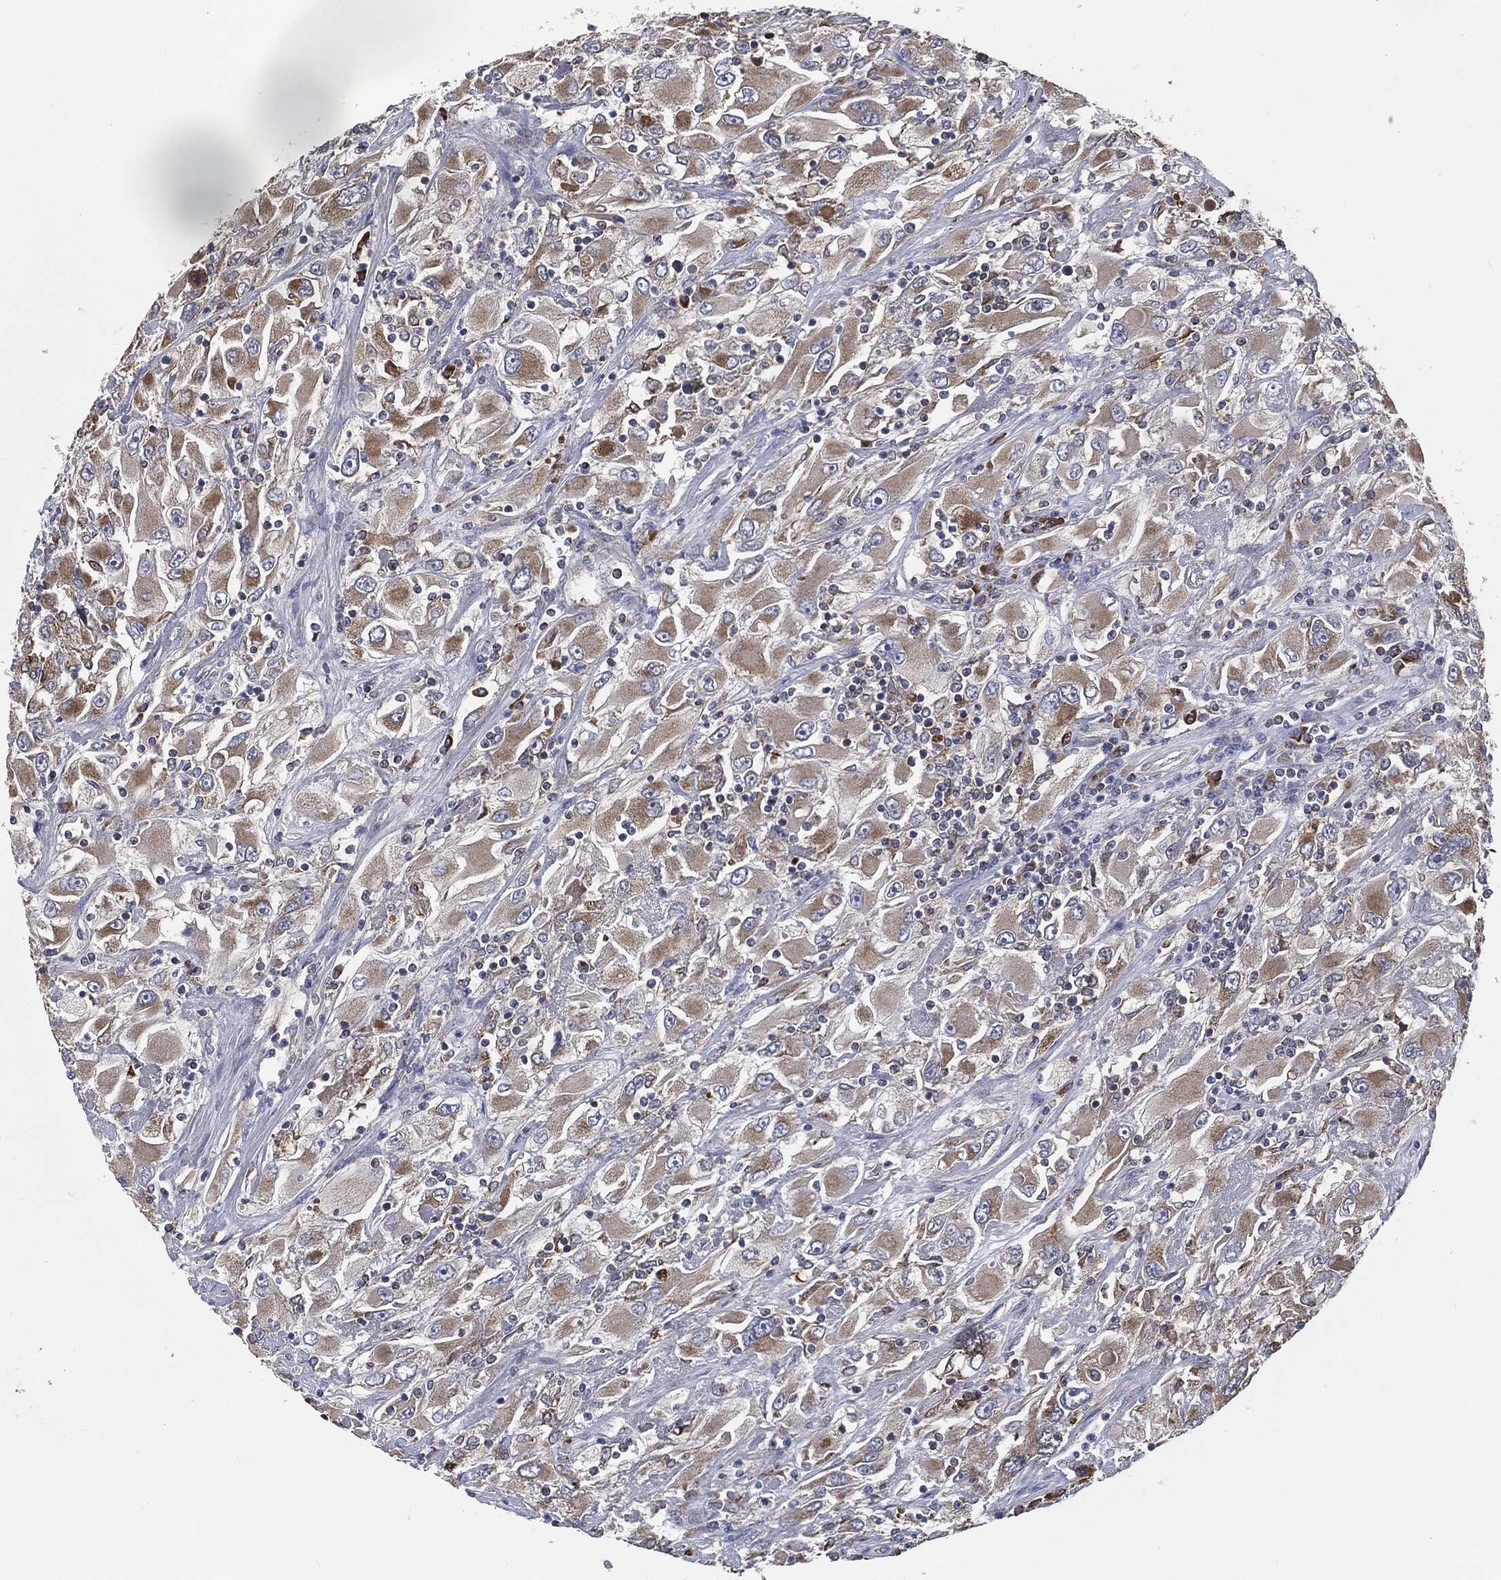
{"staining": {"intensity": "moderate", "quantity": "25%-75%", "location": "cytoplasmic/membranous"}, "tissue": "renal cancer", "cell_type": "Tumor cells", "image_type": "cancer", "snomed": [{"axis": "morphology", "description": "Adenocarcinoma, NOS"}, {"axis": "topography", "description": "Kidney"}], "caption": "The micrograph shows staining of renal cancer (adenocarcinoma), revealing moderate cytoplasmic/membranous protein staining (brown color) within tumor cells.", "gene": "PRDX4", "patient": {"sex": "female", "age": 52}}